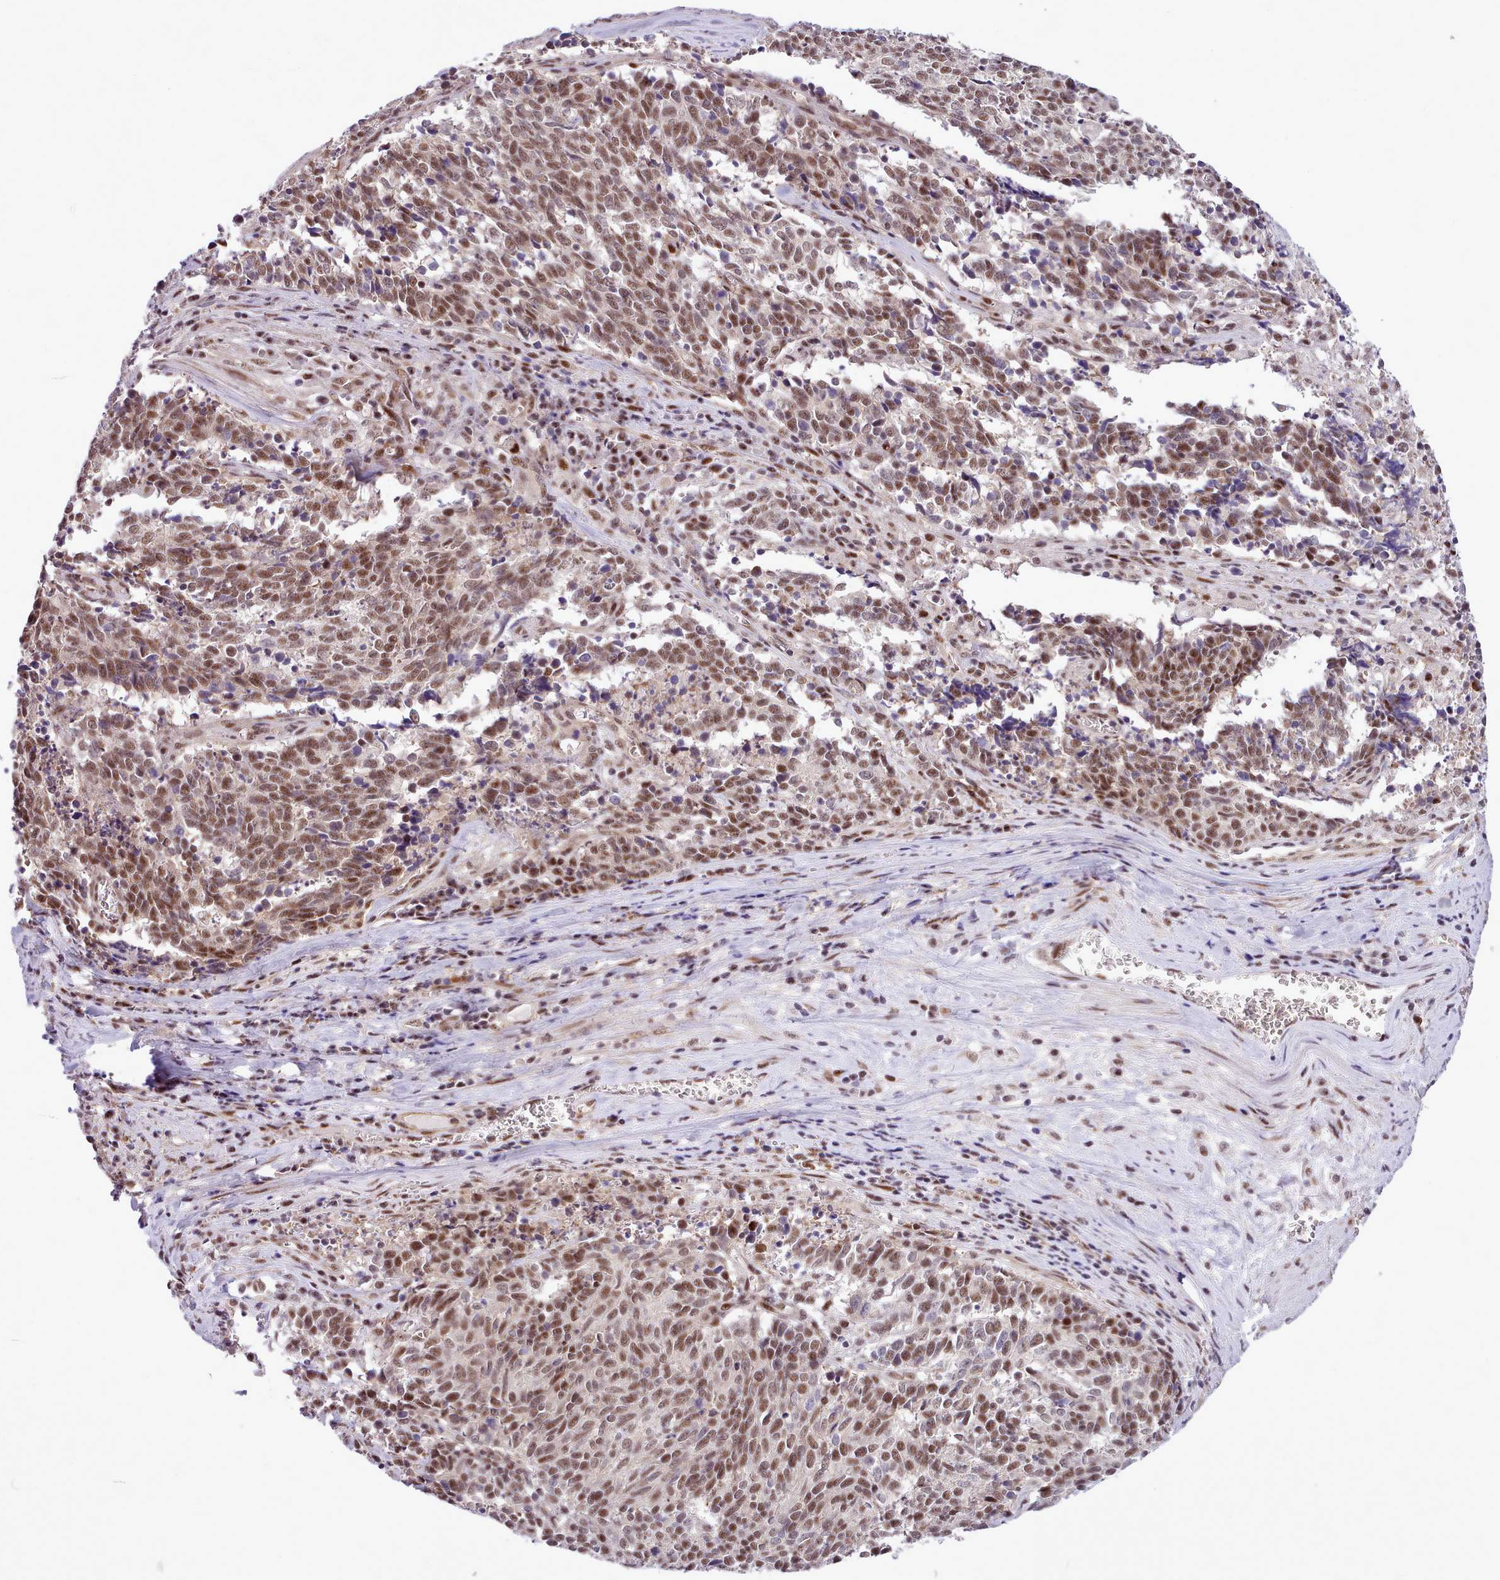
{"staining": {"intensity": "strong", "quantity": ">75%", "location": "nuclear"}, "tissue": "cervical cancer", "cell_type": "Tumor cells", "image_type": "cancer", "snomed": [{"axis": "morphology", "description": "Squamous cell carcinoma, NOS"}, {"axis": "topography", "description": "Cervix"}], "caption": "Squamous cell carcinoma (cervical) stained with a protein marker demonstrates strong staining in tumor cells.", "gene": "HOXB7", "patient": {"sex": "female", "age": 29}}